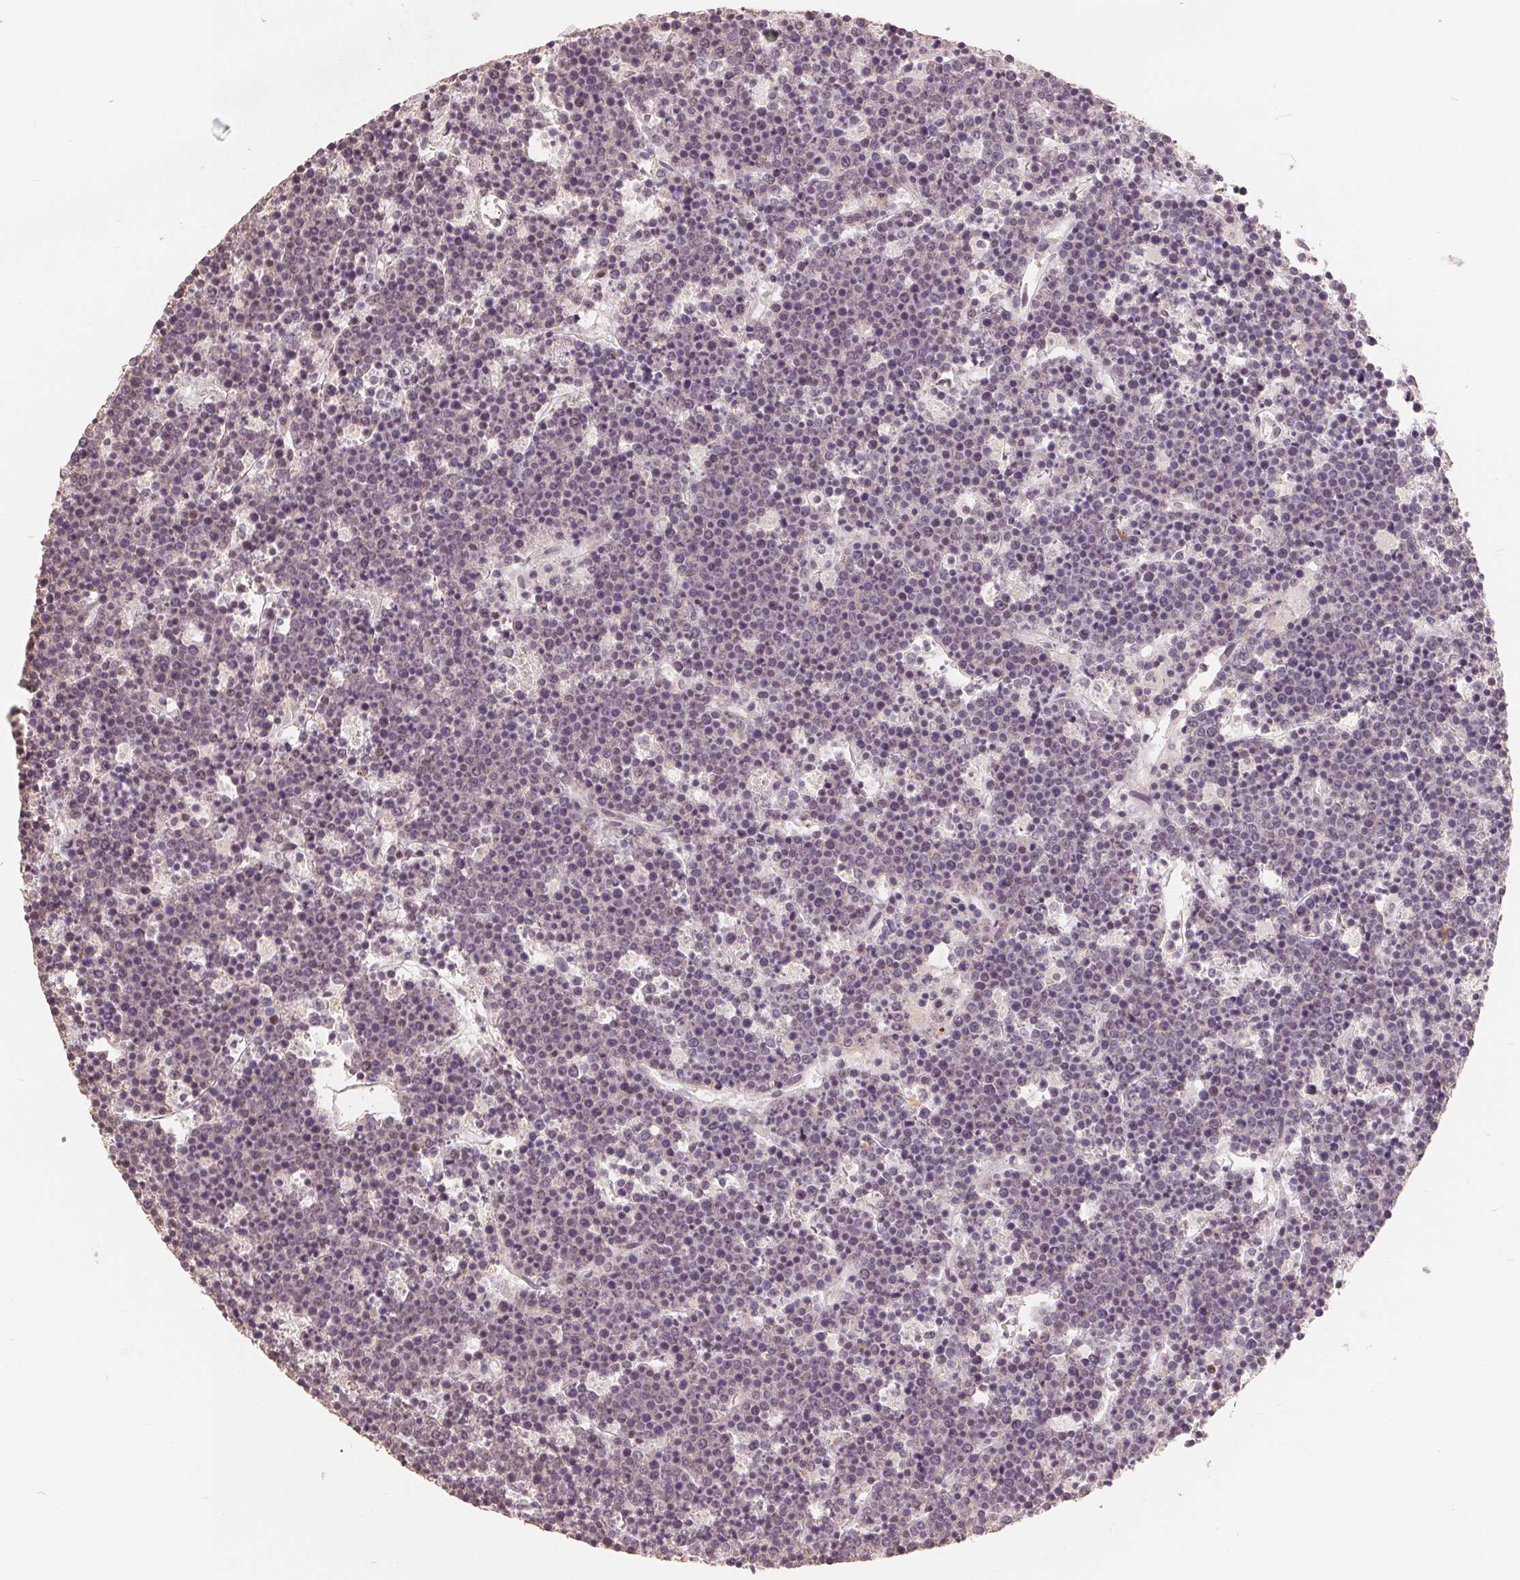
{"staining": {"intensity": "weak", "quantity": "25%-75%", "location": "nuclear"}, "tissue": "lymphoma", "cell_type": "Tumor cells", "image_type": "cancer", "snomed": [{"axis": "morphology", "description": "Malignant lymphoma, non-Hodgkin's type, High grade"}, {"axis": "topography", "description": "Ovary"}], "caption": "This is a histology image of immunohistochemistry staining of lymphoma, which shows weak expression in the nuclear of tumor cells.", "gene": "CCDC138", "patient": {"sex": "female", "age": 56}}